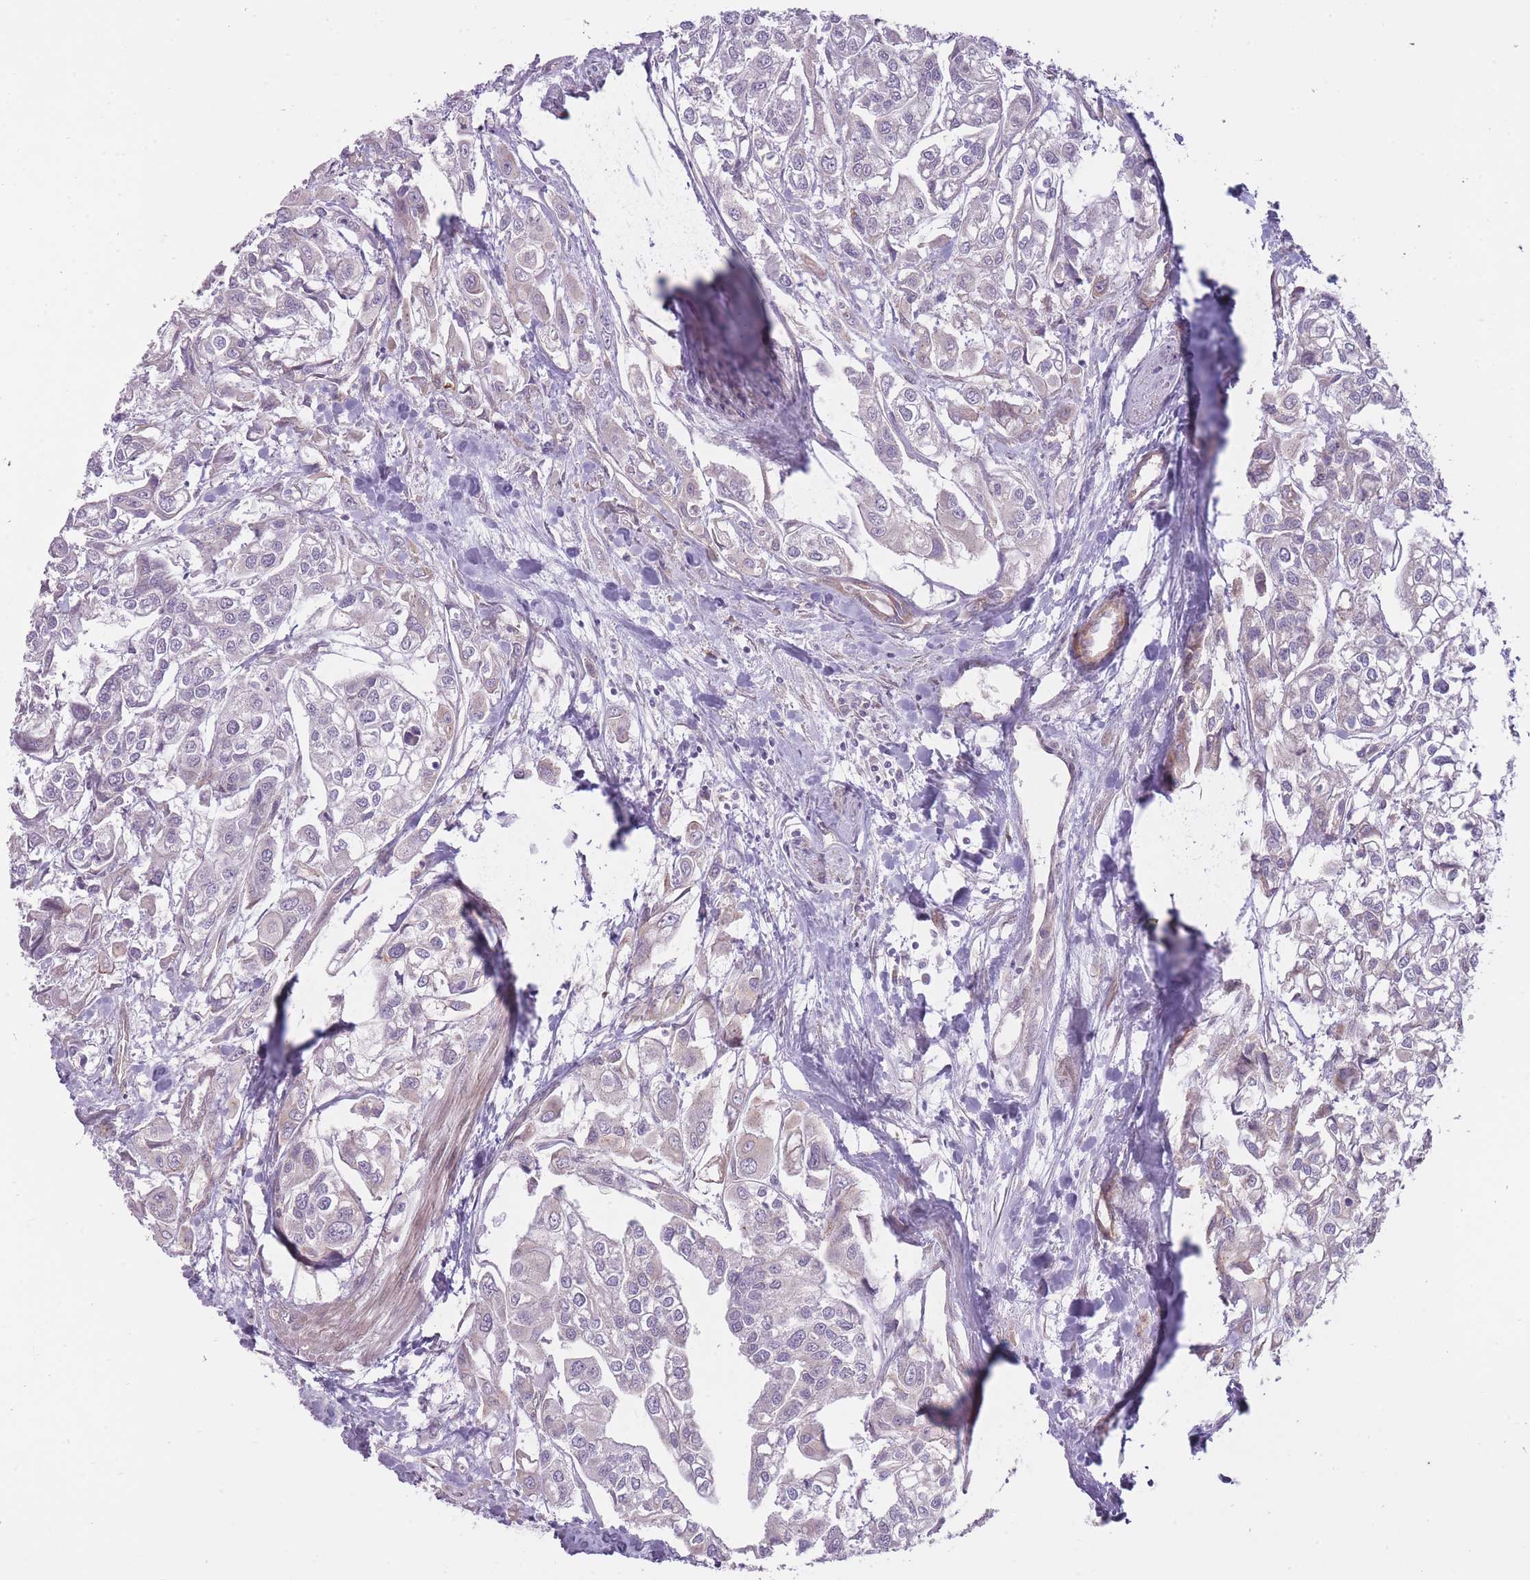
{"staining": {"intensity": "negative", "quantity": "none", "location": "none"}, "tissue": "urothelial cancer", "cell_type": "Tumor cells", "image_type": "cancer", "snomed": [{"axis": "morphology", "description": "Urothelial carcinoma, High grade"}, {"axis": "topography", "description": "Urinary bladder"}], "caption": "DAB (3,3'-diaminobenzidine) immunohistochemical staining of urothelial cancer exhibits no significant staining in tumor cells. (DAB IHC with hematoxylin counter stain).", "gene": "PGRMC2", "patient": {"sex": "male", "age": 67}}